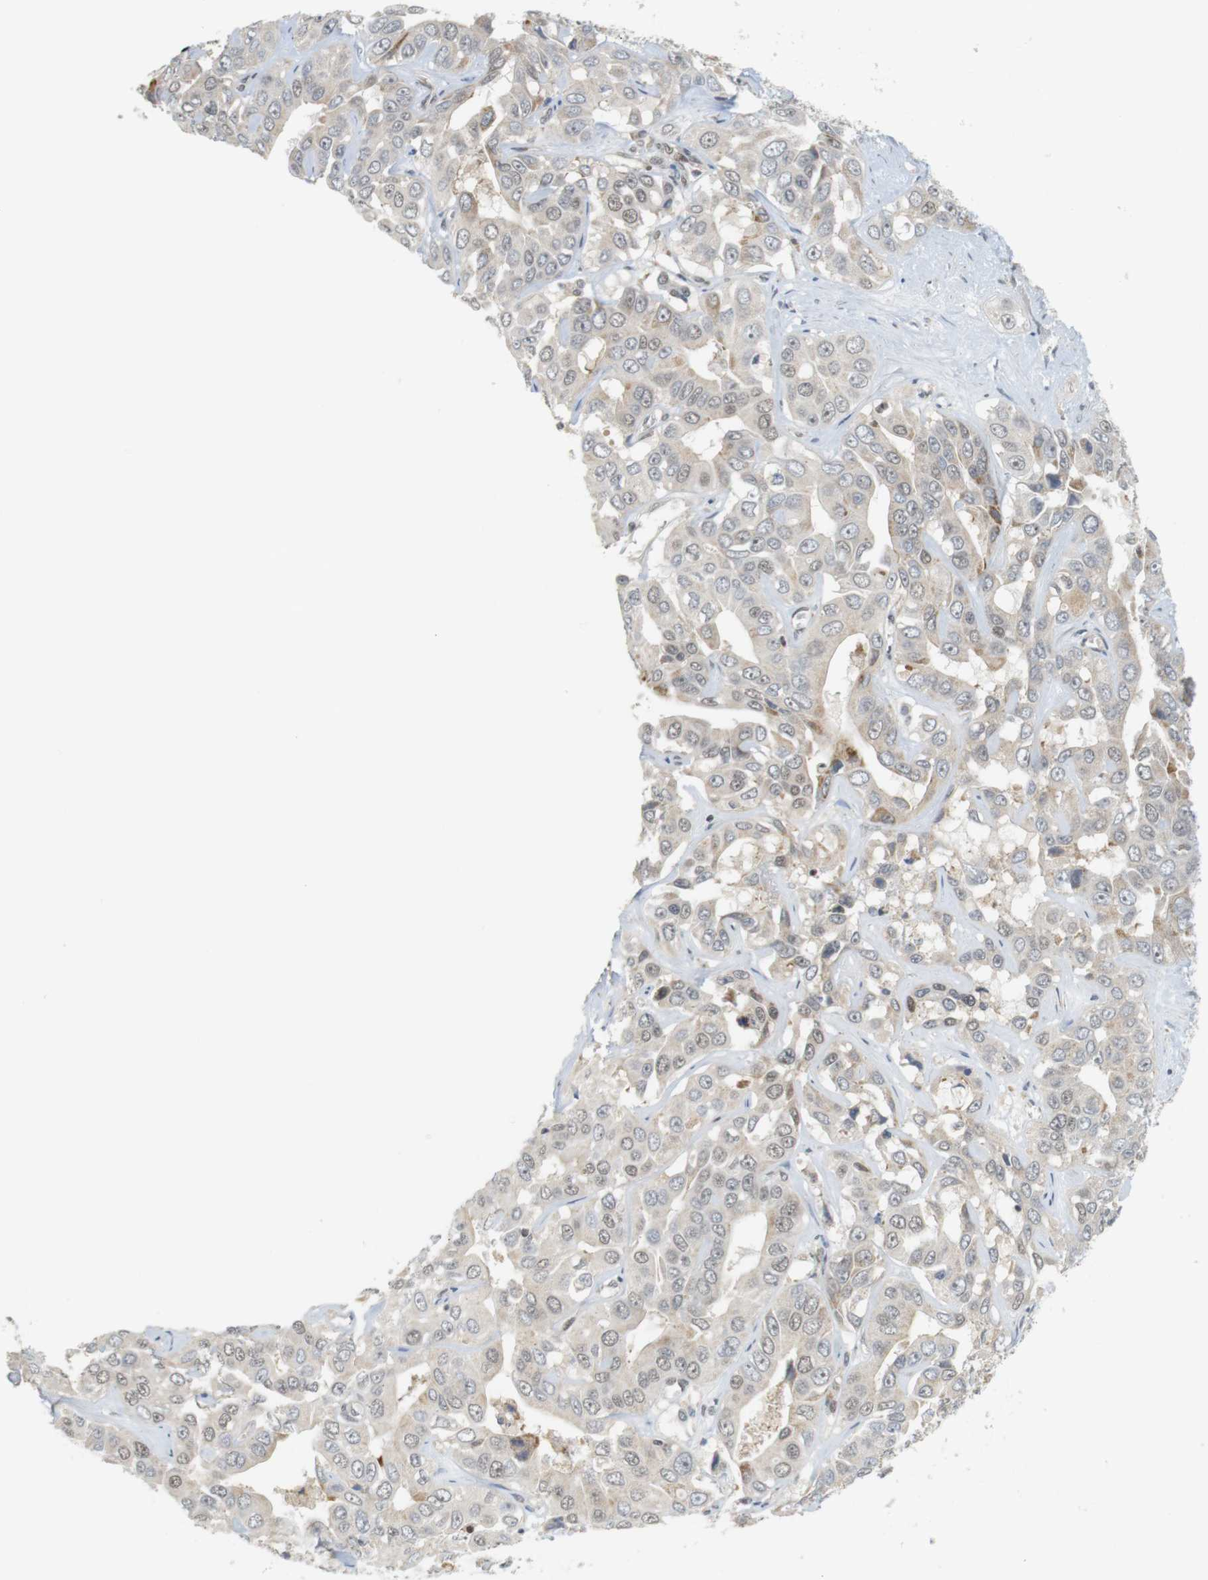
{"staining": {"intensity": "weak", "quantity": "<25%", "location": "nuclear"}, "tissue": "liver cancer", "cell_type": "Tumor cells", "image_type": "cancer", "snomed": [{"axis": "morphology", "description": "Cholangiocarcinoma"}, {"axis": "topography", "description": "Liver"}], "caption": "A high-resolution histopathology image shows immunohistochemistry (IHC) staining of liver cholangiocarcinoma, which reveals no significant staining in tumor cells.", "gene": "BRD4", "patient": {"sex": "female", "age": 52}}